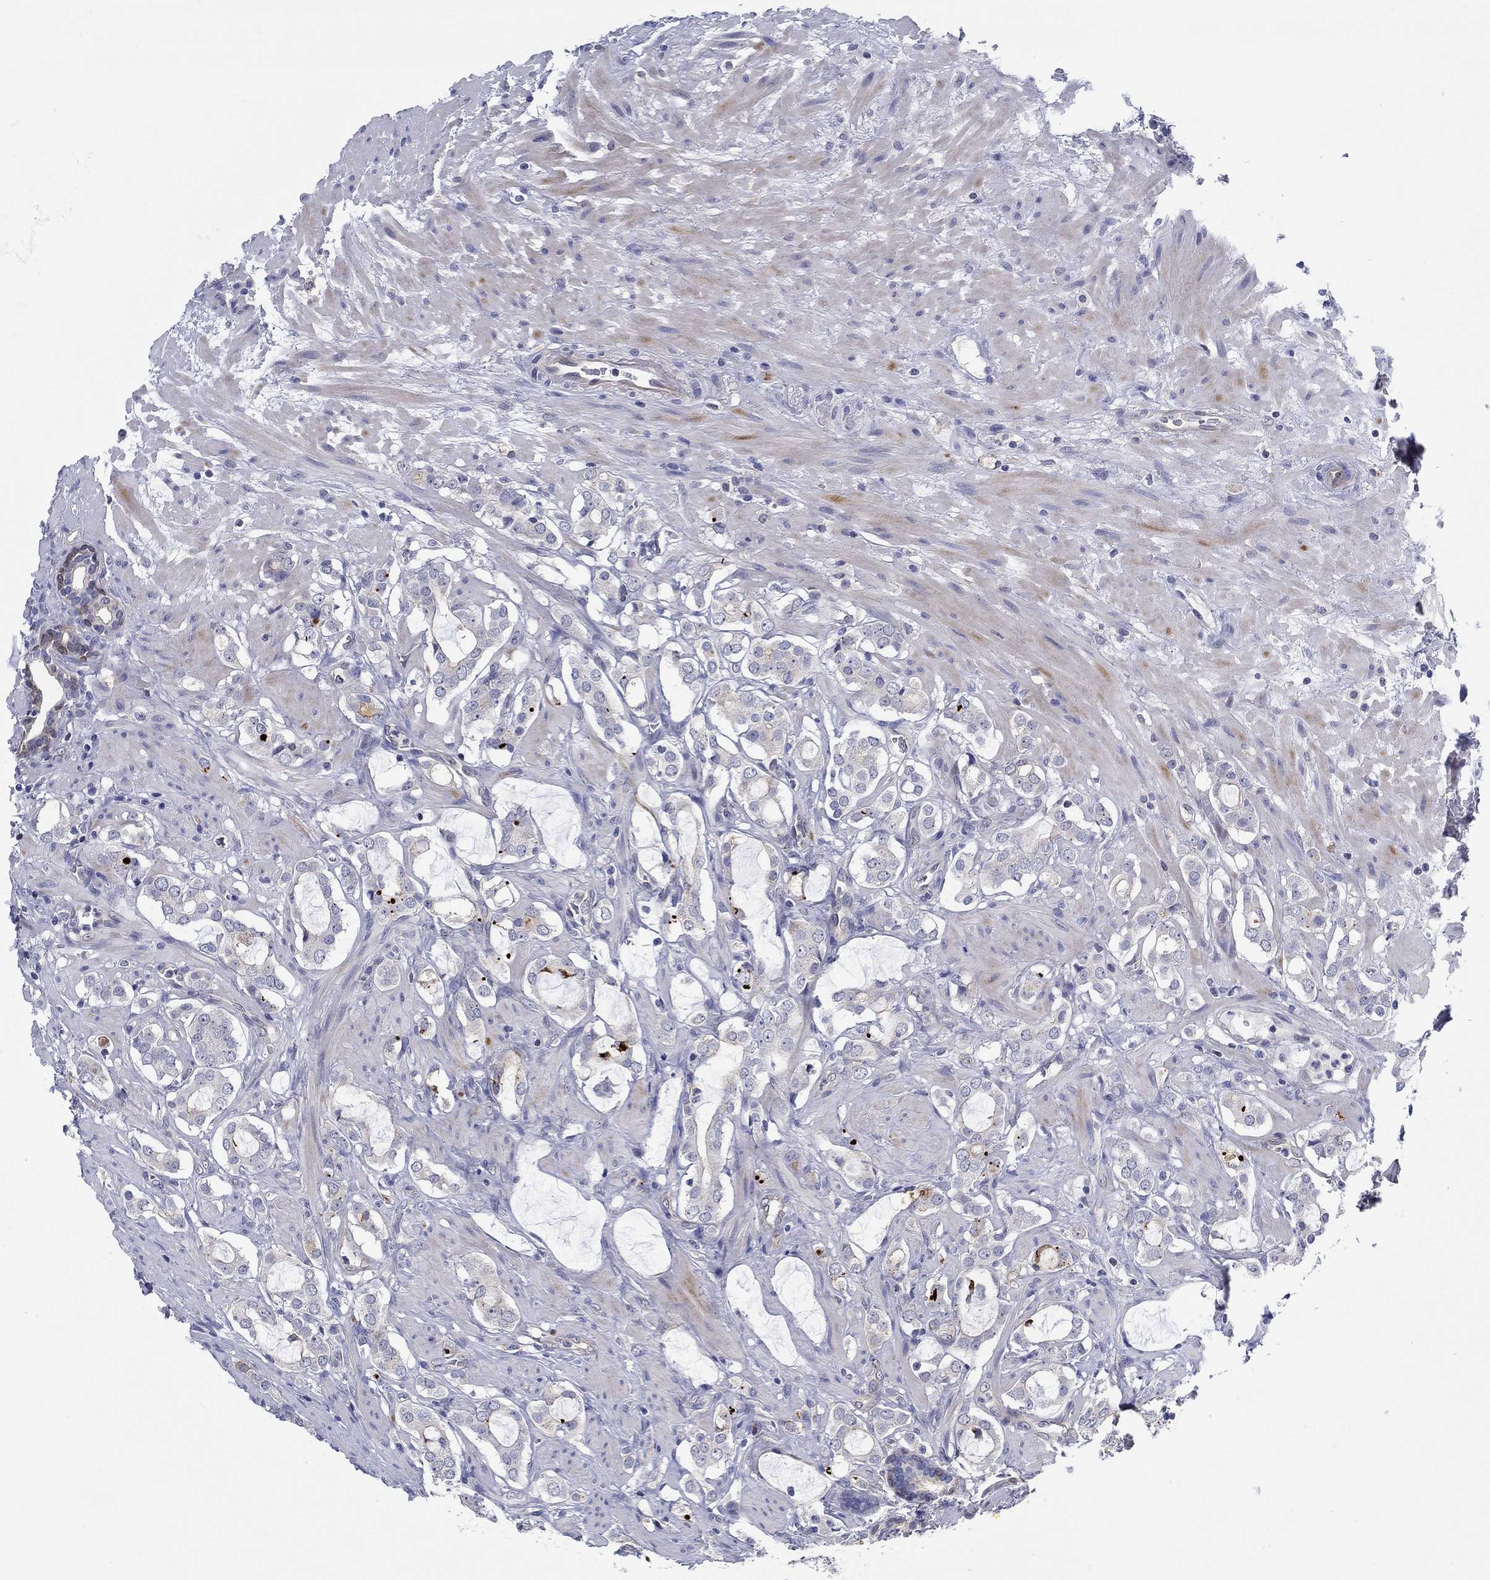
{"staining": {"intensity": "negative", "quantity": "none", "location": "none"}, "tissue": "prostate cancer", "cell_type": "Tumor cells", "image_type": "cancer", "snomed": [{"axis": "morphology", "description": "Adenocarcinoma, NOS"}, {"axis": "topography", "description": "Prostate"}], "caption": "Immunohistochemistry (IHC) micrograph of neoplastic tissue: human prostate adenocarcinoma stained with DAB (3,3'-diaminobenzidine) displays no significant protein positivity in tumor cells.", "gene": "ERMP1", "patient": {"sex": "male", "age": 66}}